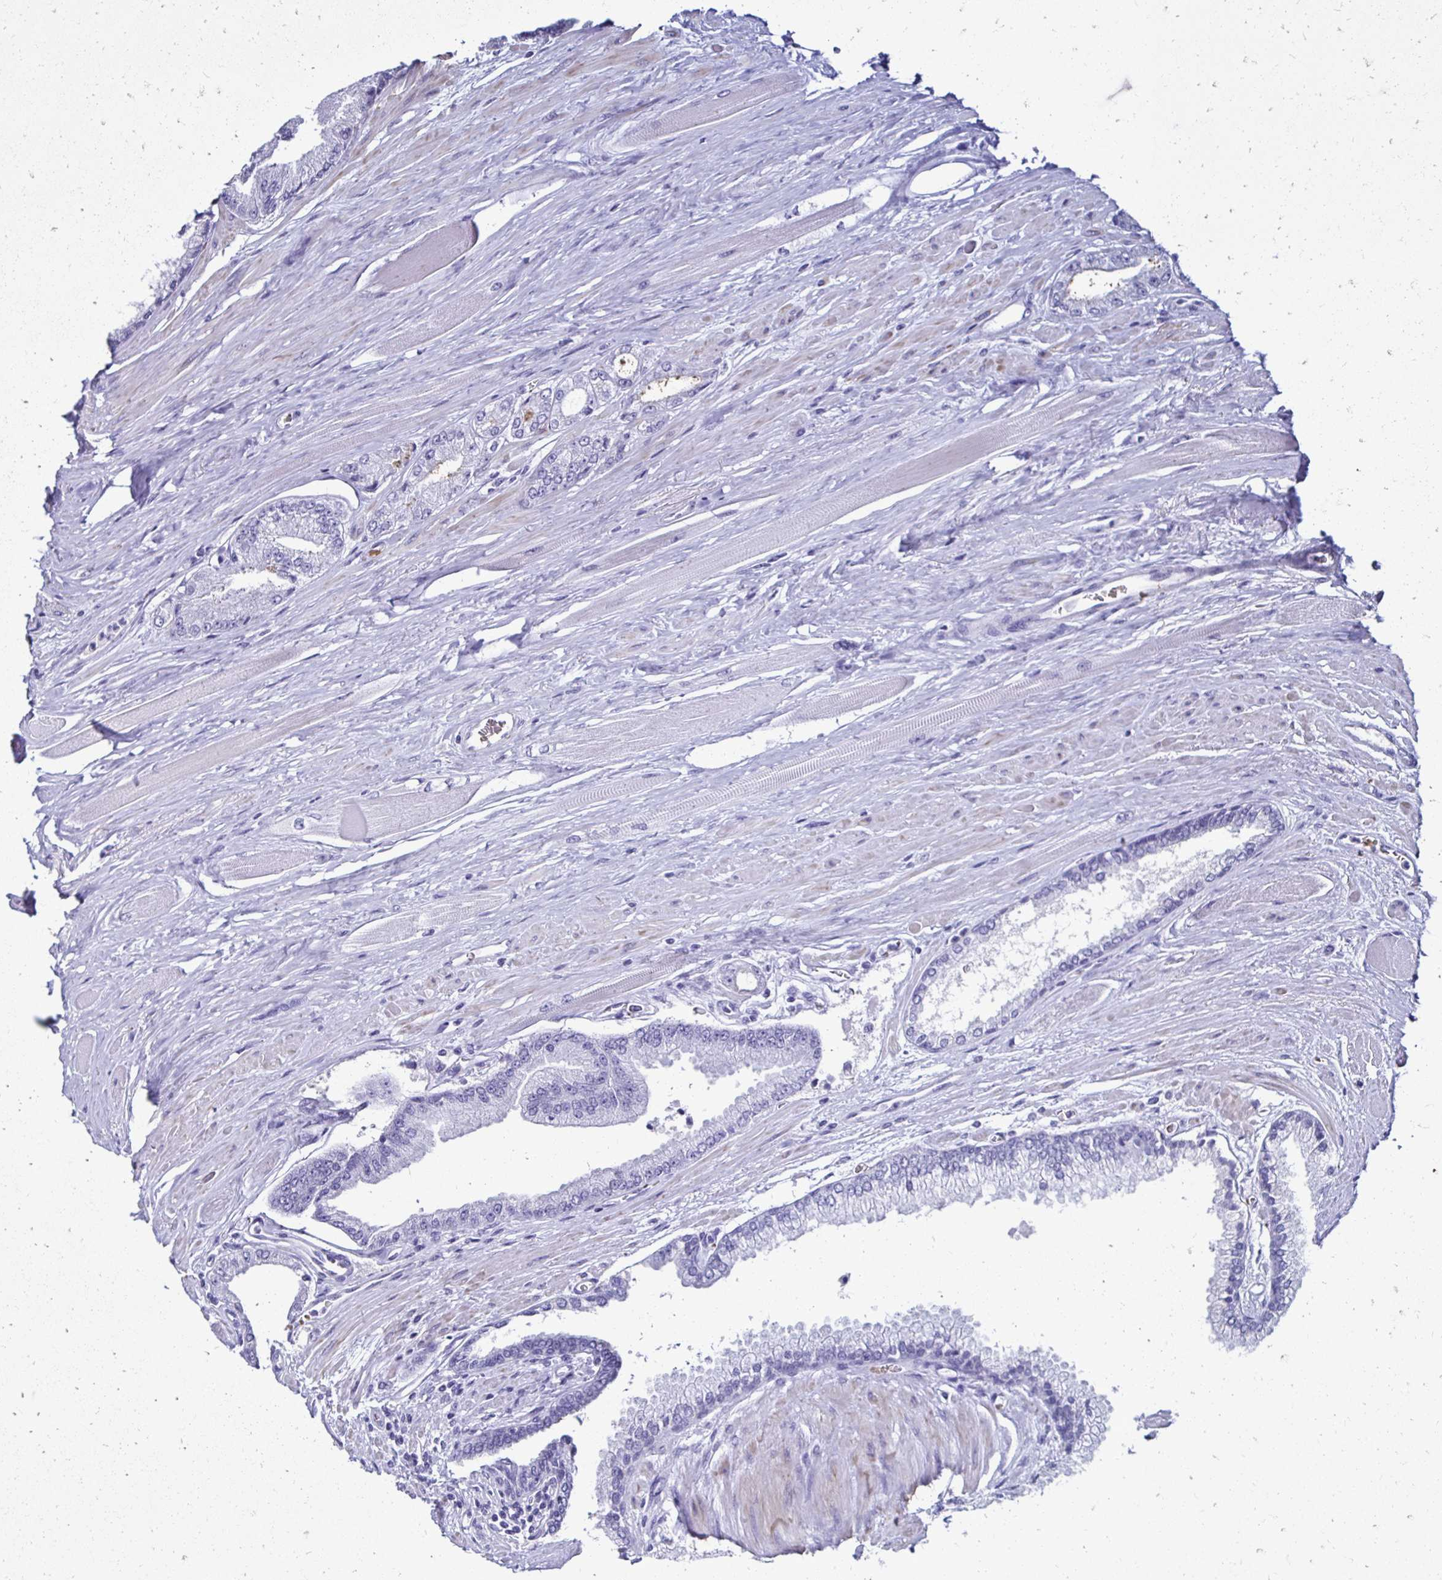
{"staining": {"intensity": "negative", "quantity": "none", "location": "none"}, "tissue": "prostate cancer", "cell_type": "Tumor cells", "image_type": "cancer", "snomed": [{"axis": "morphology", "description": "Adenocarcinoma, Low grade"}, {"axis": "topography", "description": "Prostate"}], "caption": "IHC image of human prostate adenocarcinoma (low-grade) stained for a protein (brown), which displays no positivity in tumor cells.", "gene": "RHBDL3", "patient": {"sex": "male", "age": 67}}